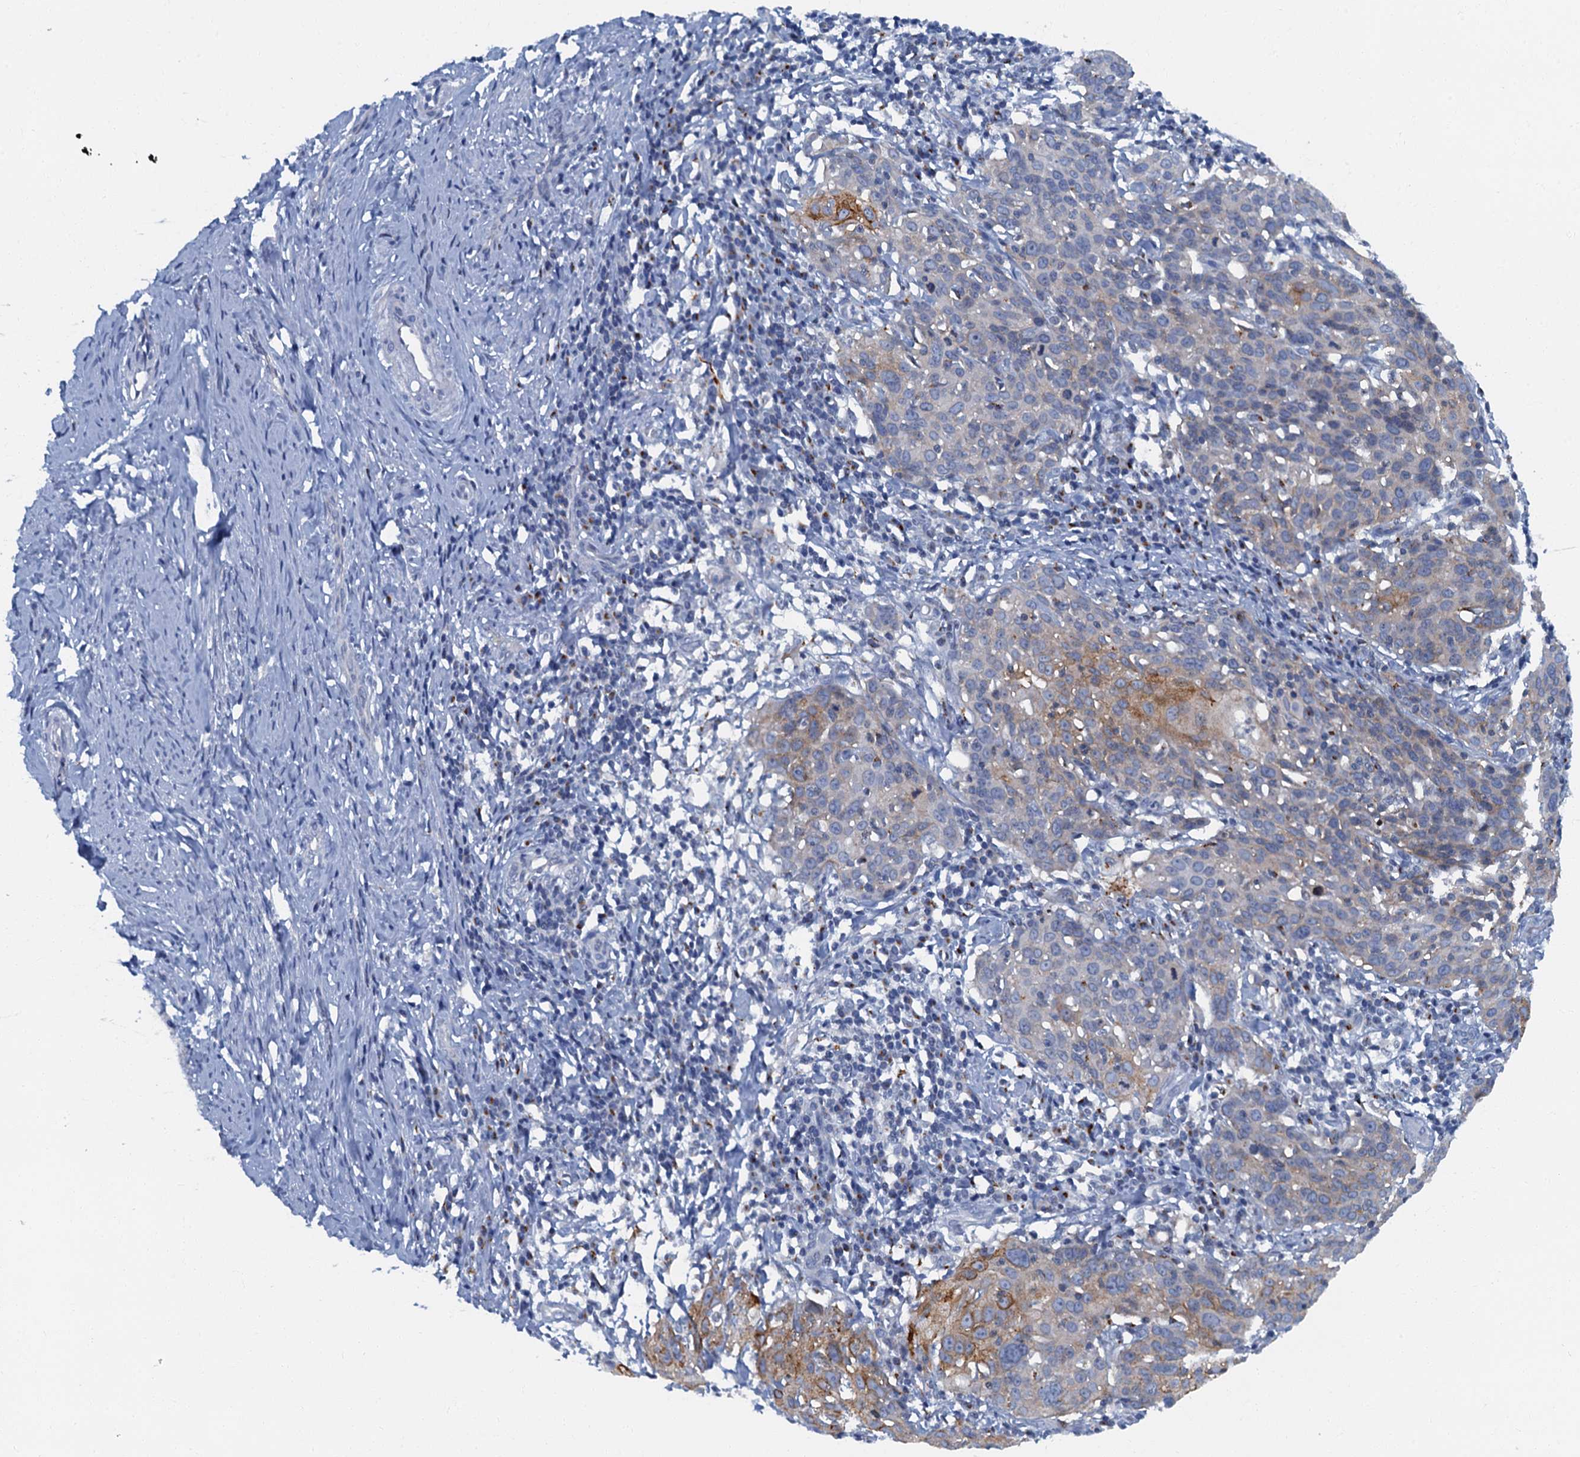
{"staining": {"intensity": "moderate", "quantity": "25%-75%", "location": "cytoplasmic/membranous"}, "tissue": "cervical cancer", "cell_type": "Tumor cells", "image_type": "cancer", "snomed": [{"axis": "morphology", "description": "Squamous cell carcinoma, NOS"}, {"axis": "topography", "description": "Cervix"}], "caption": "IHC (DAB) staining of cervical cancer (squamous cell carcinoma) reveals moderate cytoplasmic/membranous protein staining in approximately 25%-75% of tumor cells.", "gene": "LYPD3", "patient": {"sex": "female", "age": 50}}